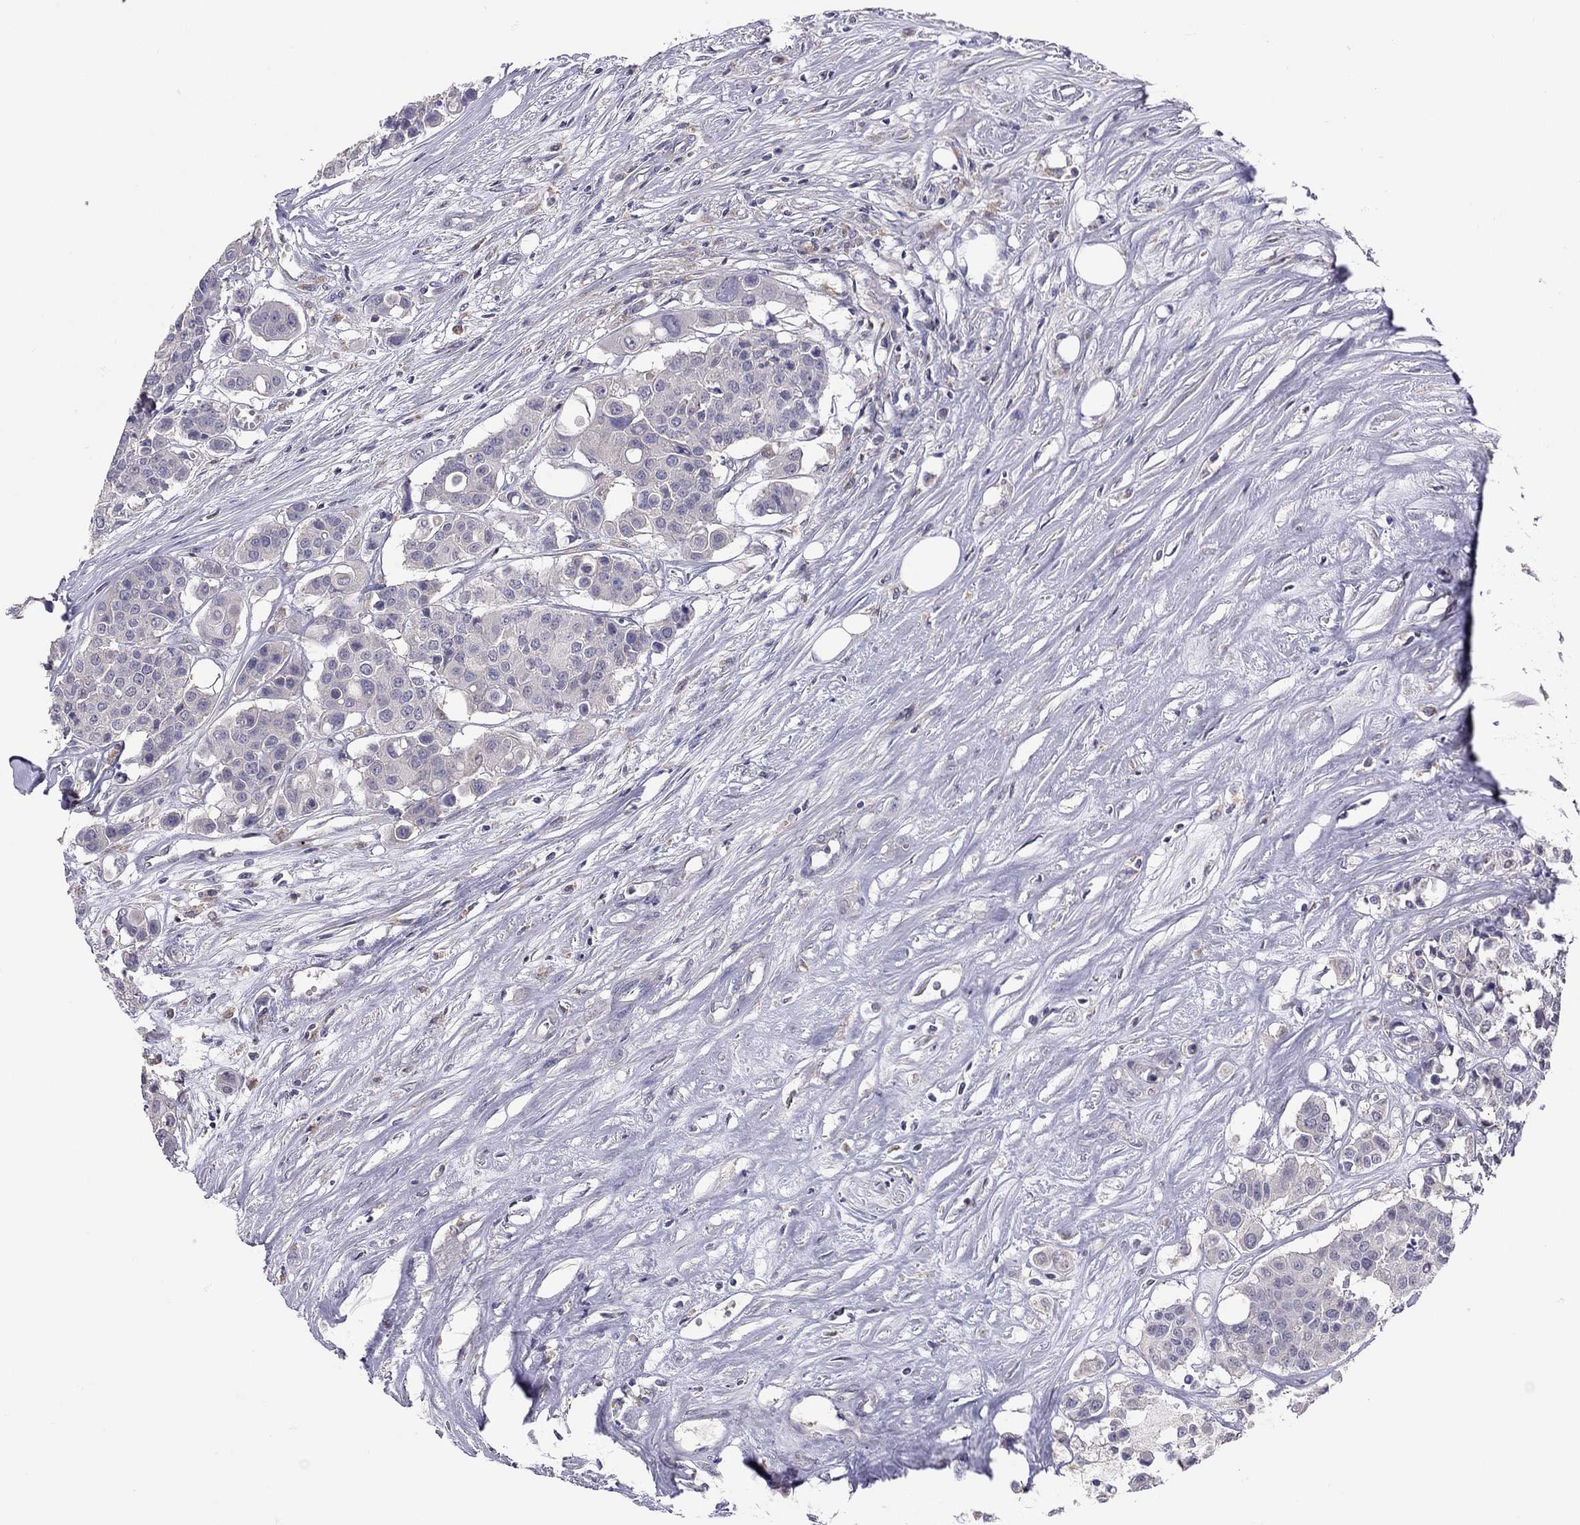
{"staining": {"intensity": "negative", "quantity": "none", "location": "none"}, "tissue": "carcinoid", "cell_type": "Tumor cells", "image_type": "cancer", "snomed": [{"axis": "morphology", "description": "Carcinoid, malignant, NOS"}, {"axis": "topography", "description": "Colon"}], "caption": "Immunohistochemical staining of human carcinoid (malignant) reveals no significant positivity in tumor cells. (Brightfield microscopy of DAB (3,3'-diaminobenzidine) IHC at high magnification).", "gene": "RTP5", "patient": {"sex": "male", "age": 81}}